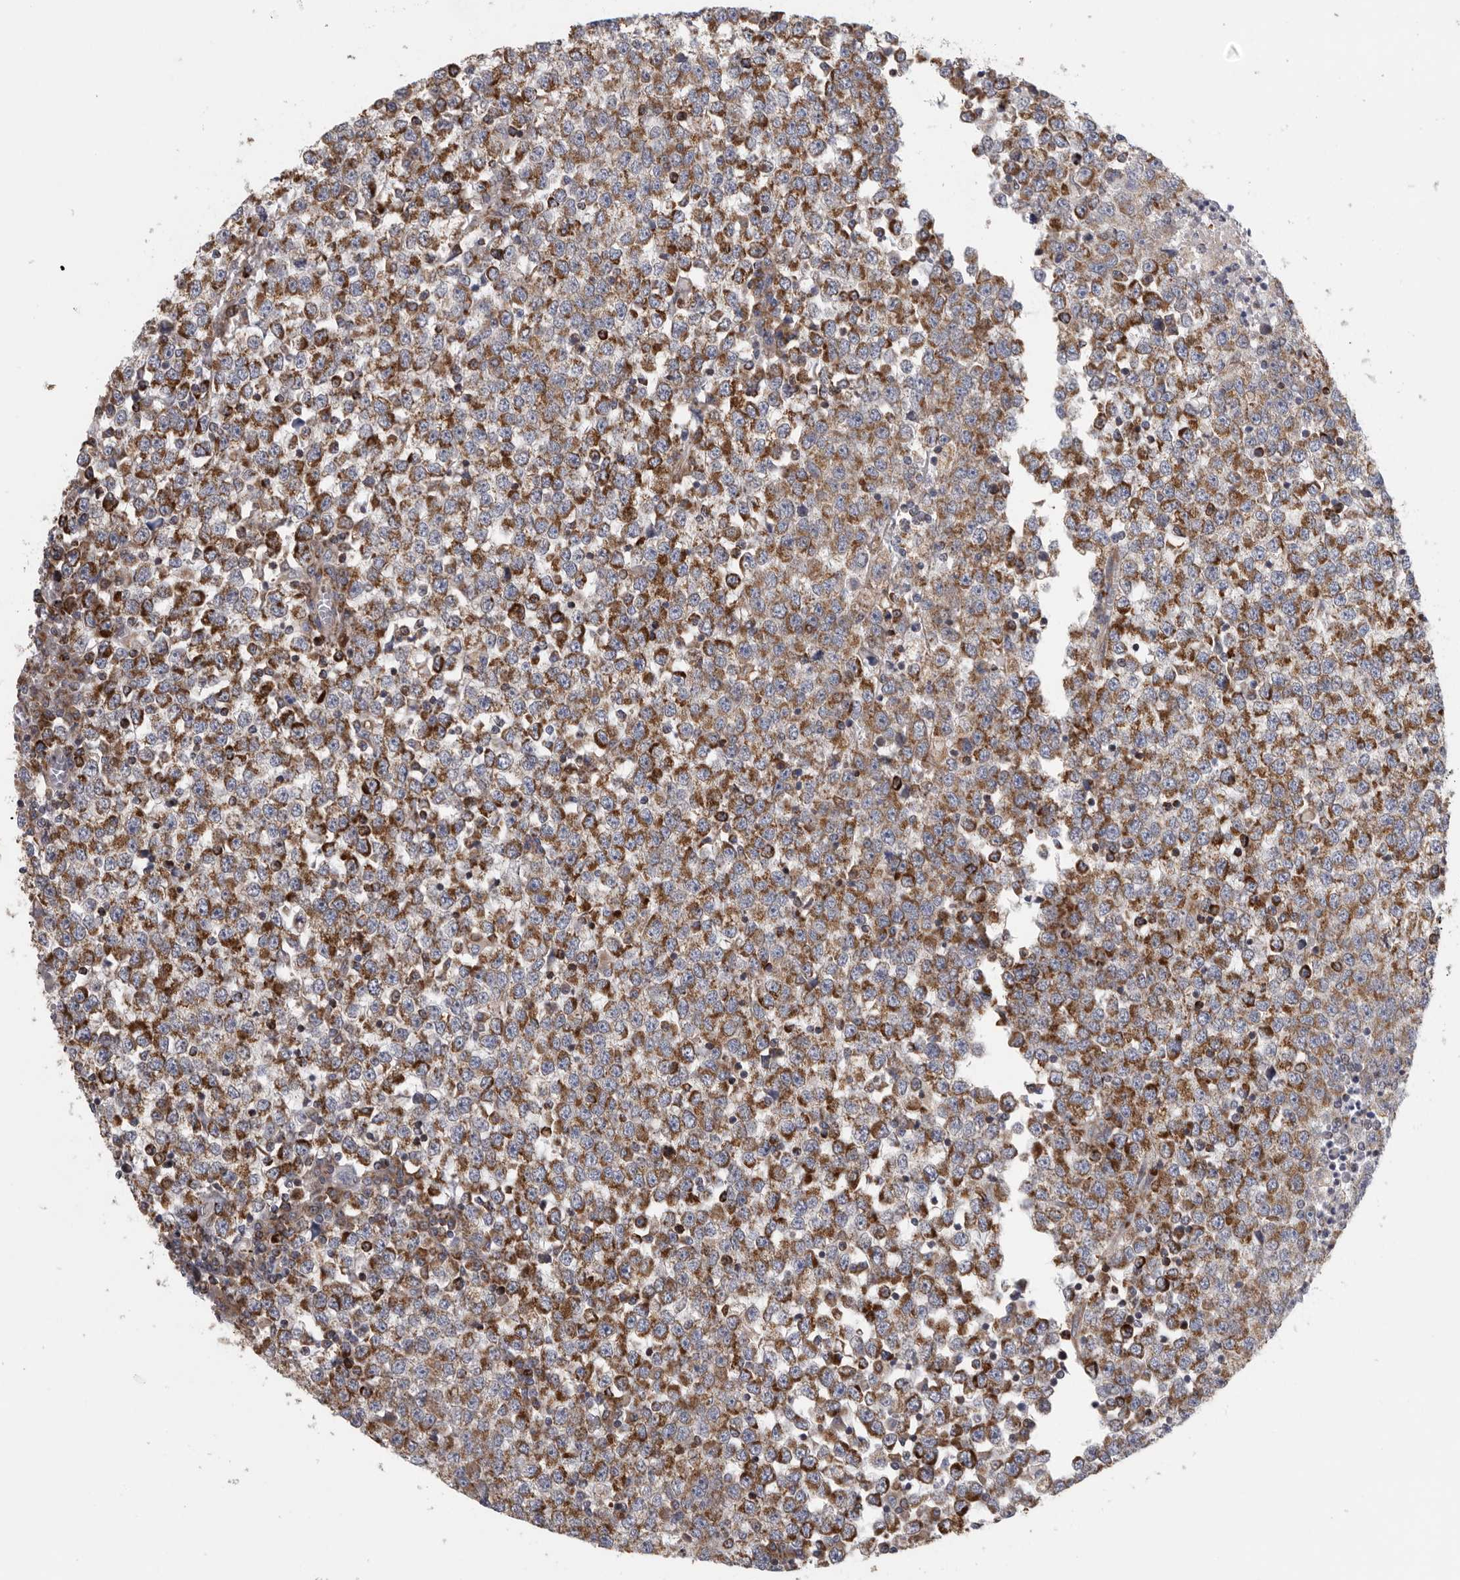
{"staining": {"intensity": "strong", "quantity": ">75%", "location": "cytoplasmic/membranous"}, "tissue": "testis cancer", "cell_type": "Tumor cells", "image_type": "cancer", "snomed": [{"axis": "morphology", "description": "Seminoma, NOS"}, {"axis": "topography", "description": "Testis"}], "caption": "An image of human testis cancer stained for a protein displays strong cytoplasmic/membranous brown staining in tumor cells. The staining was performed using DAB to visualize the protein expression in brown, while the nuclei were stained in blue with hematoxylin (Magnification: 20x).", "gene": "FKBP8", "patient": {"sex": "male", "age": 65}}